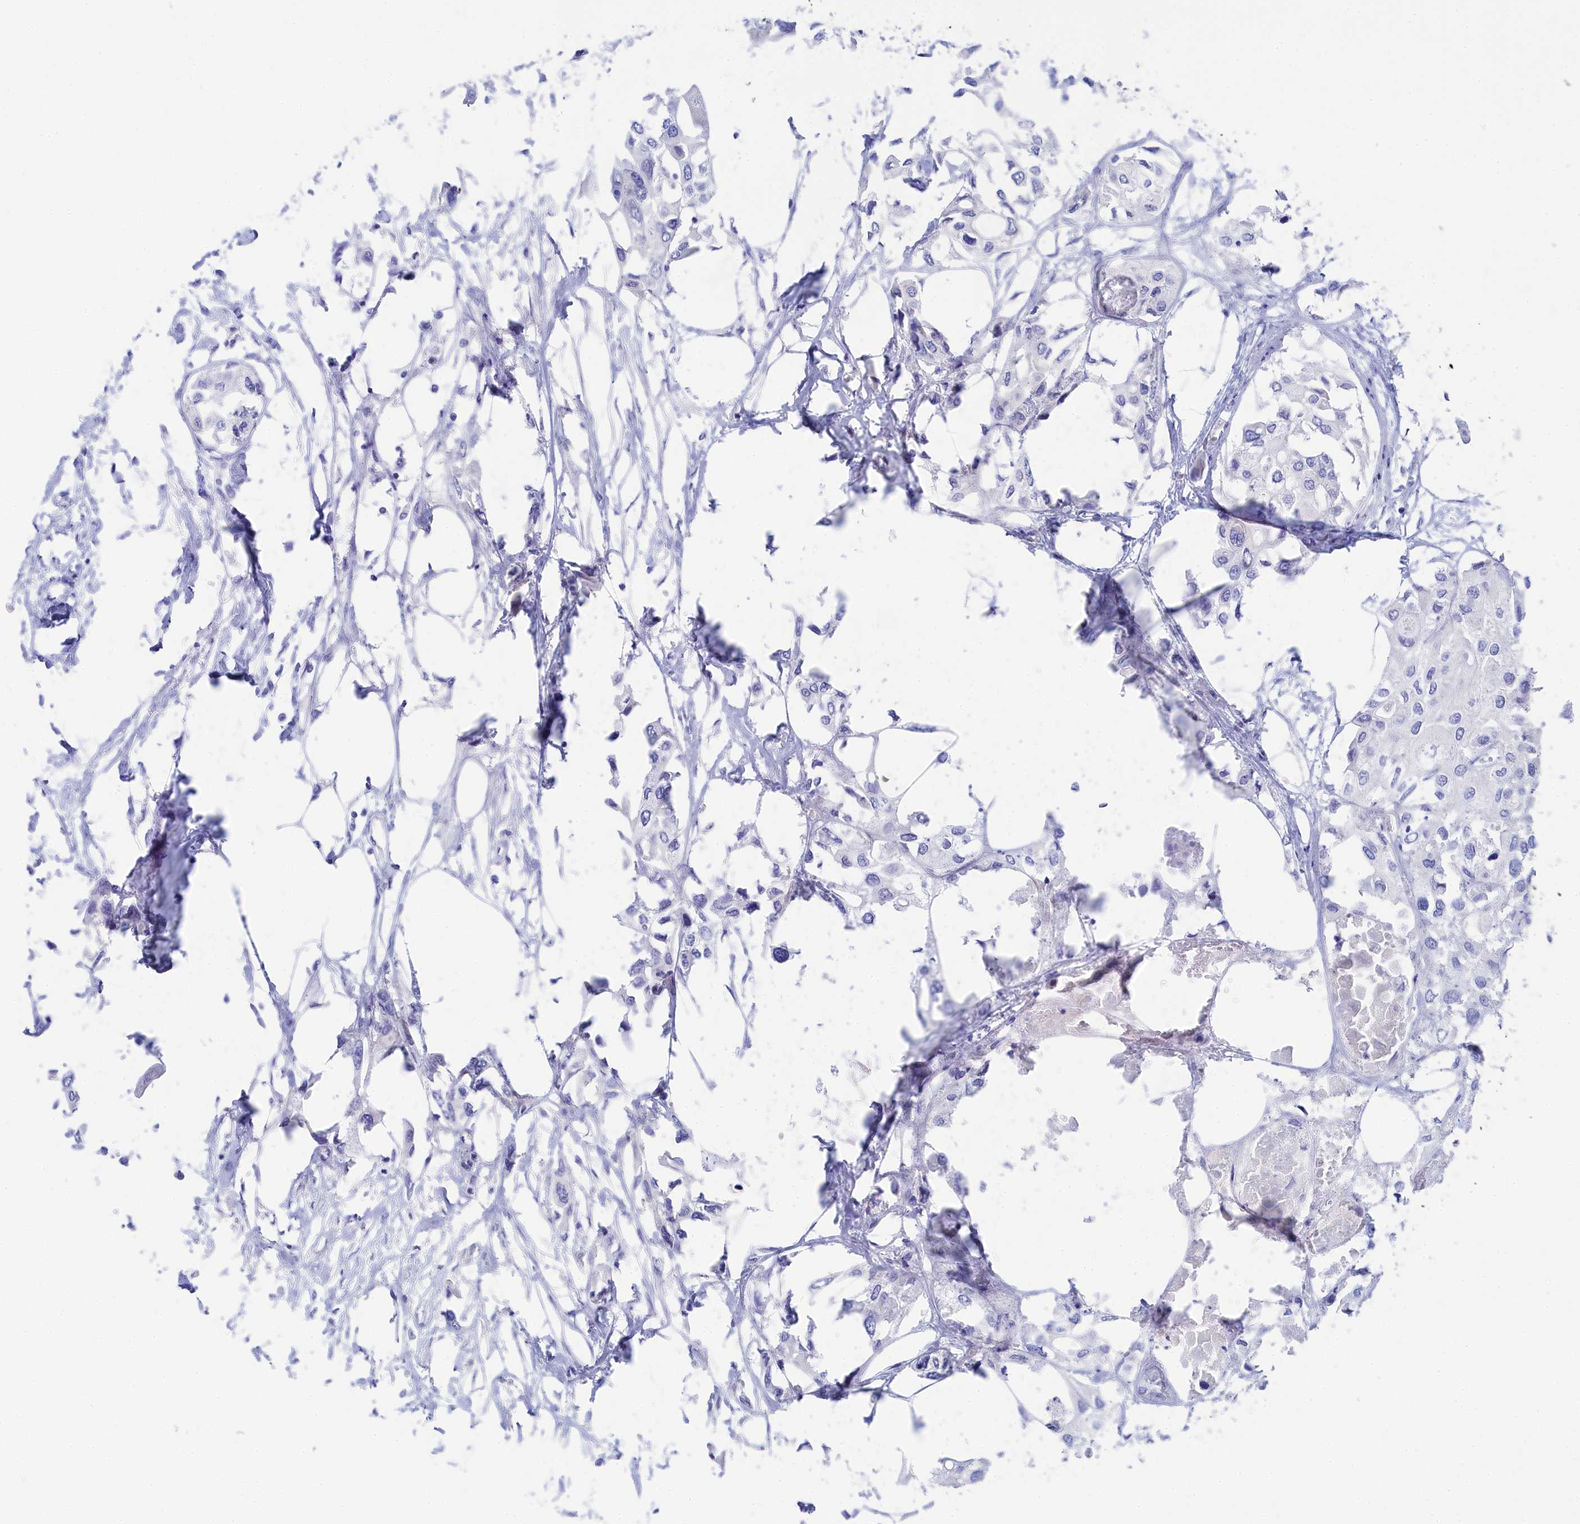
{"staining": {"intensity": "negative", "quantity": "none", "location": "none"}, "tissue": "urothelial cancer", "cell_type": "Tumor cells", "image_type": "cancer", "snomed": [{"axis": "morphology", "description": "Urothelial carcinoma, High grade"}, {"axis": "topography", "description": "Urinary bladder"}], "caption": "A histopathology image of high-grade urothelial carcinoma stained for a protein shows no brown staining in tumor cells.", "gene": "TRIM10", "patient": {"sex": "male", "age": 64}}